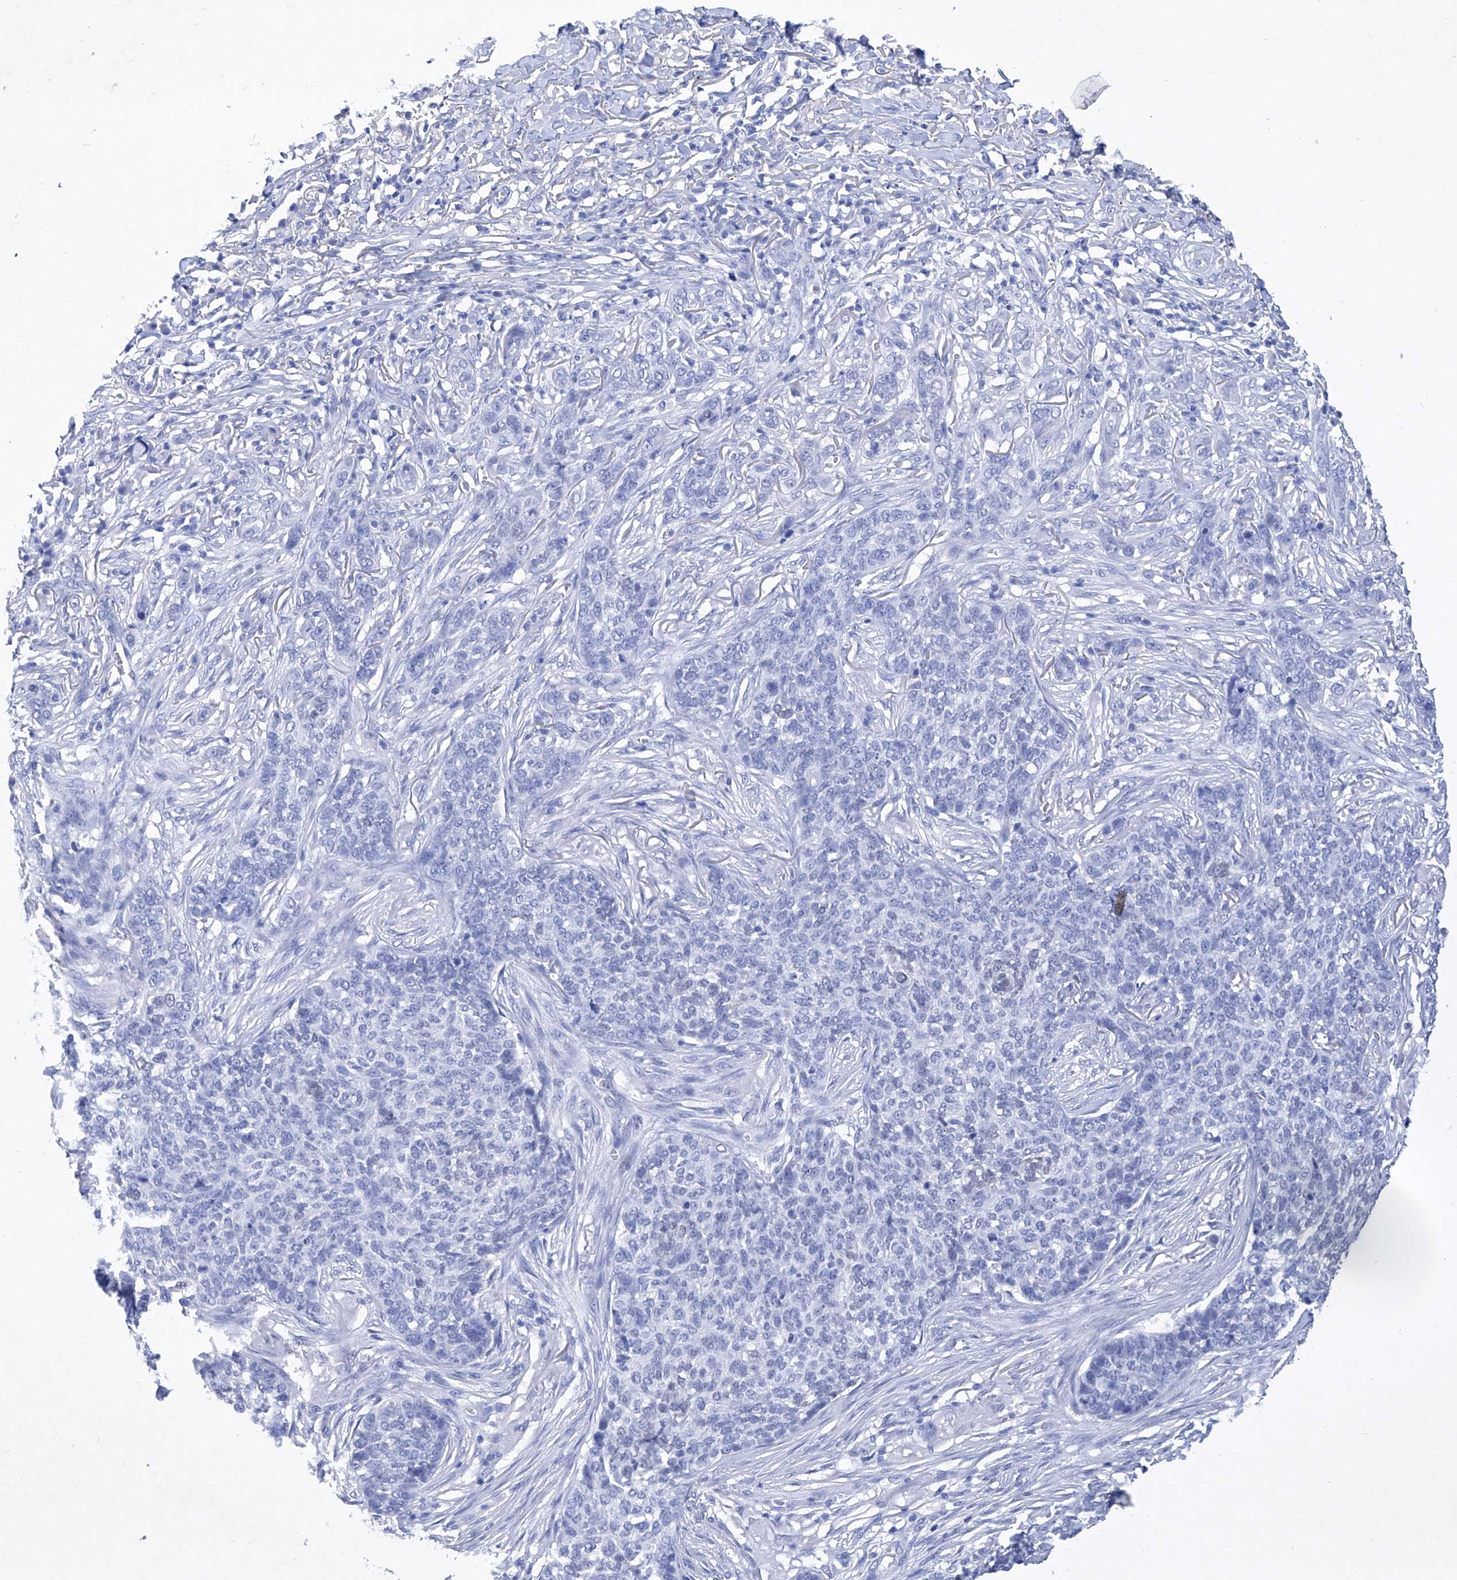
{"staining": {"intensity": "negative", "quantity": "none", "location": "none"}, "tissue": "skin cancer", "cell_type": "Tumor cells", "image_type": "cancer", "snomed": [{"axis": "morphology", "description": "Basal cell carcinoma"}, {"axis": "topography", "description": "Skin"}], "caption": "IHC of basal cell carcinoma (skin) demonstrates no positivity in tumor cells.", "gene": "BARX2", "patient": {"sex": "male", "age": 85}}